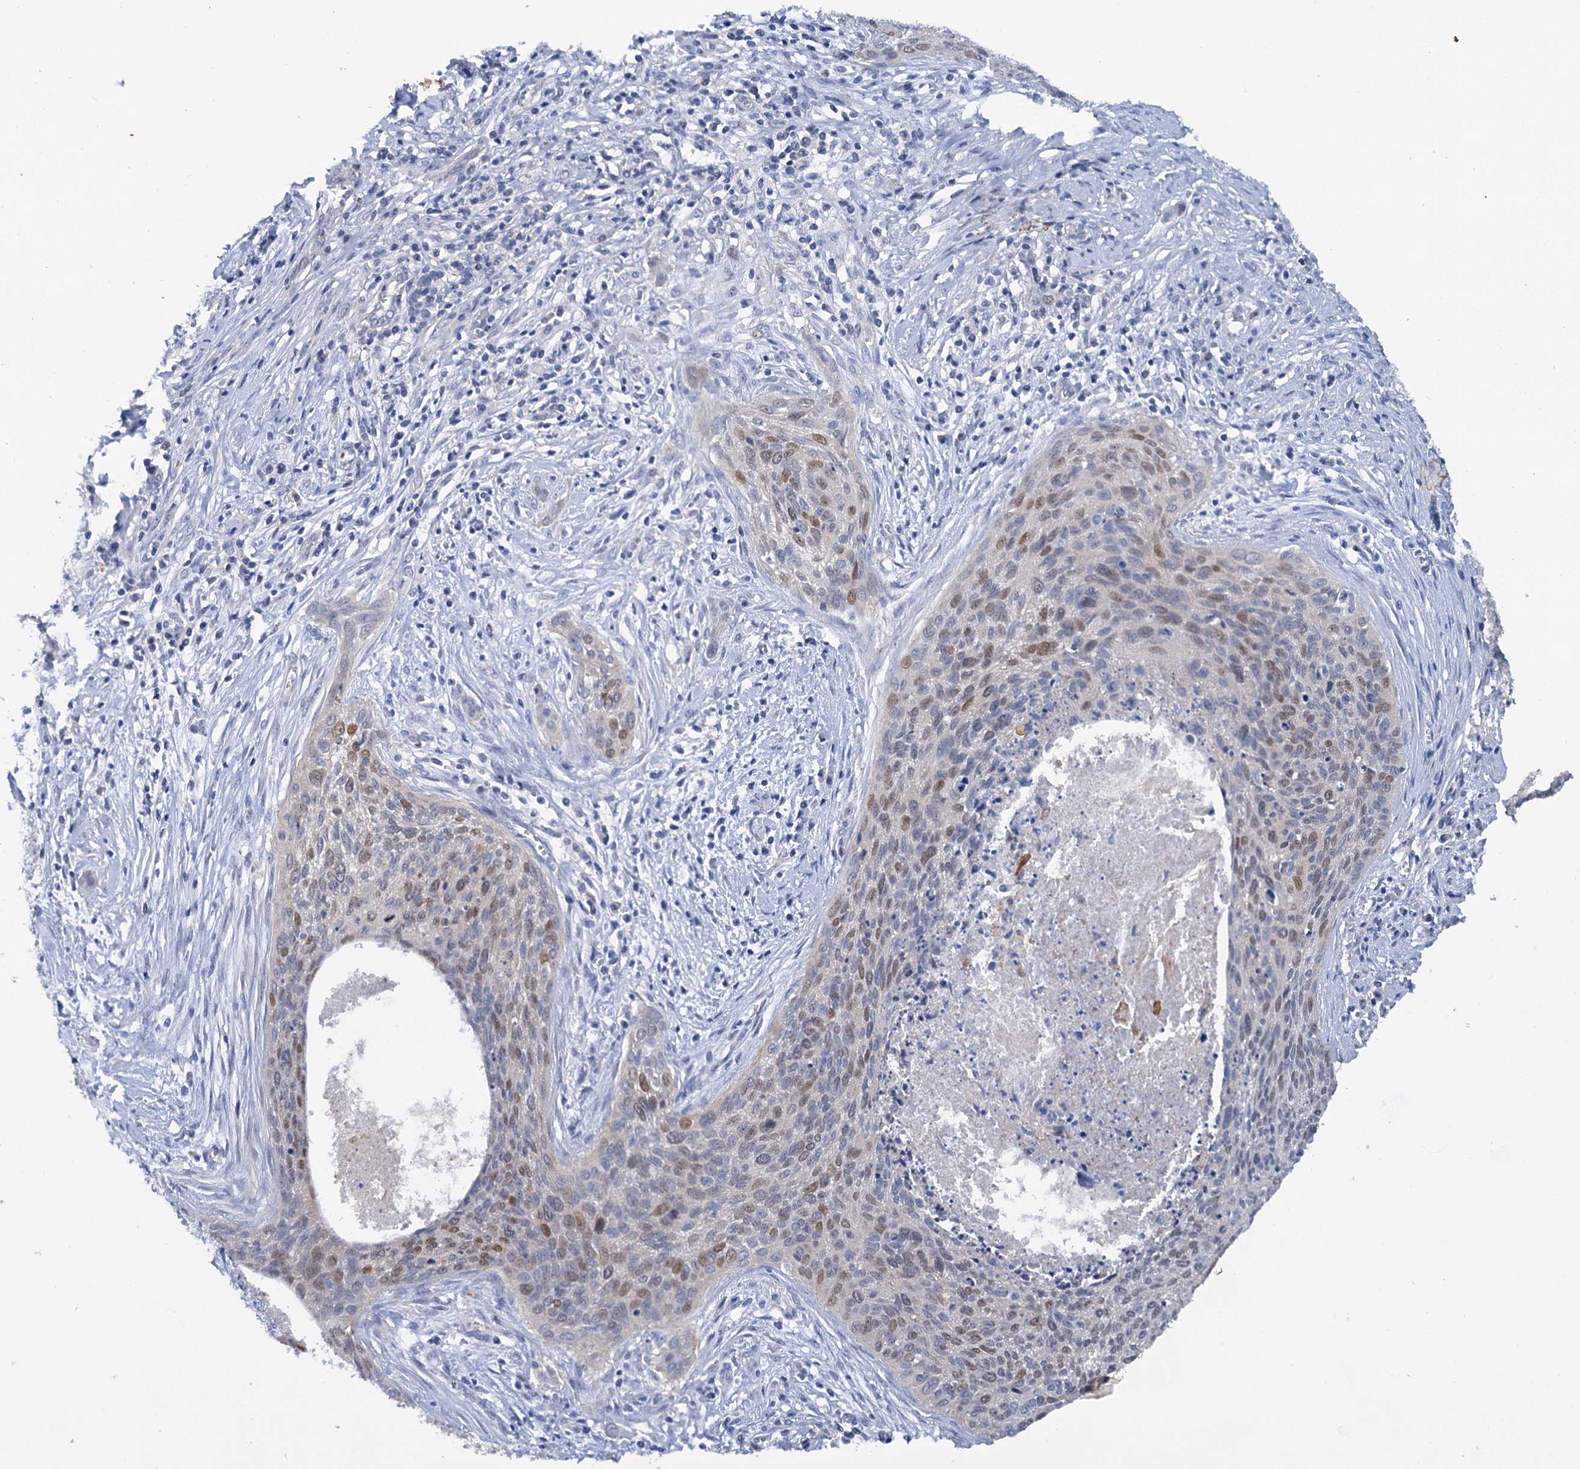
{"staining": {"intensity": "moderate", "quantity": "<25%", "location": "nuclear"}, "tissue": "cervical cancer", "cell_type": "Tumor cells", "image_type": "cancer", "snomed": [{"axis": "morphology", "description": "Squamous cell carcinoma, NOS"}, {"axis": "topography", "description": "Cervix"}], "caption": "Cervical cancer (squamous cell carcinoma) stained with a protein marker reveals moderate staining in tumor cells.", "gene": "FAM111B", "patient": {"sex": "female", "age": 55}}